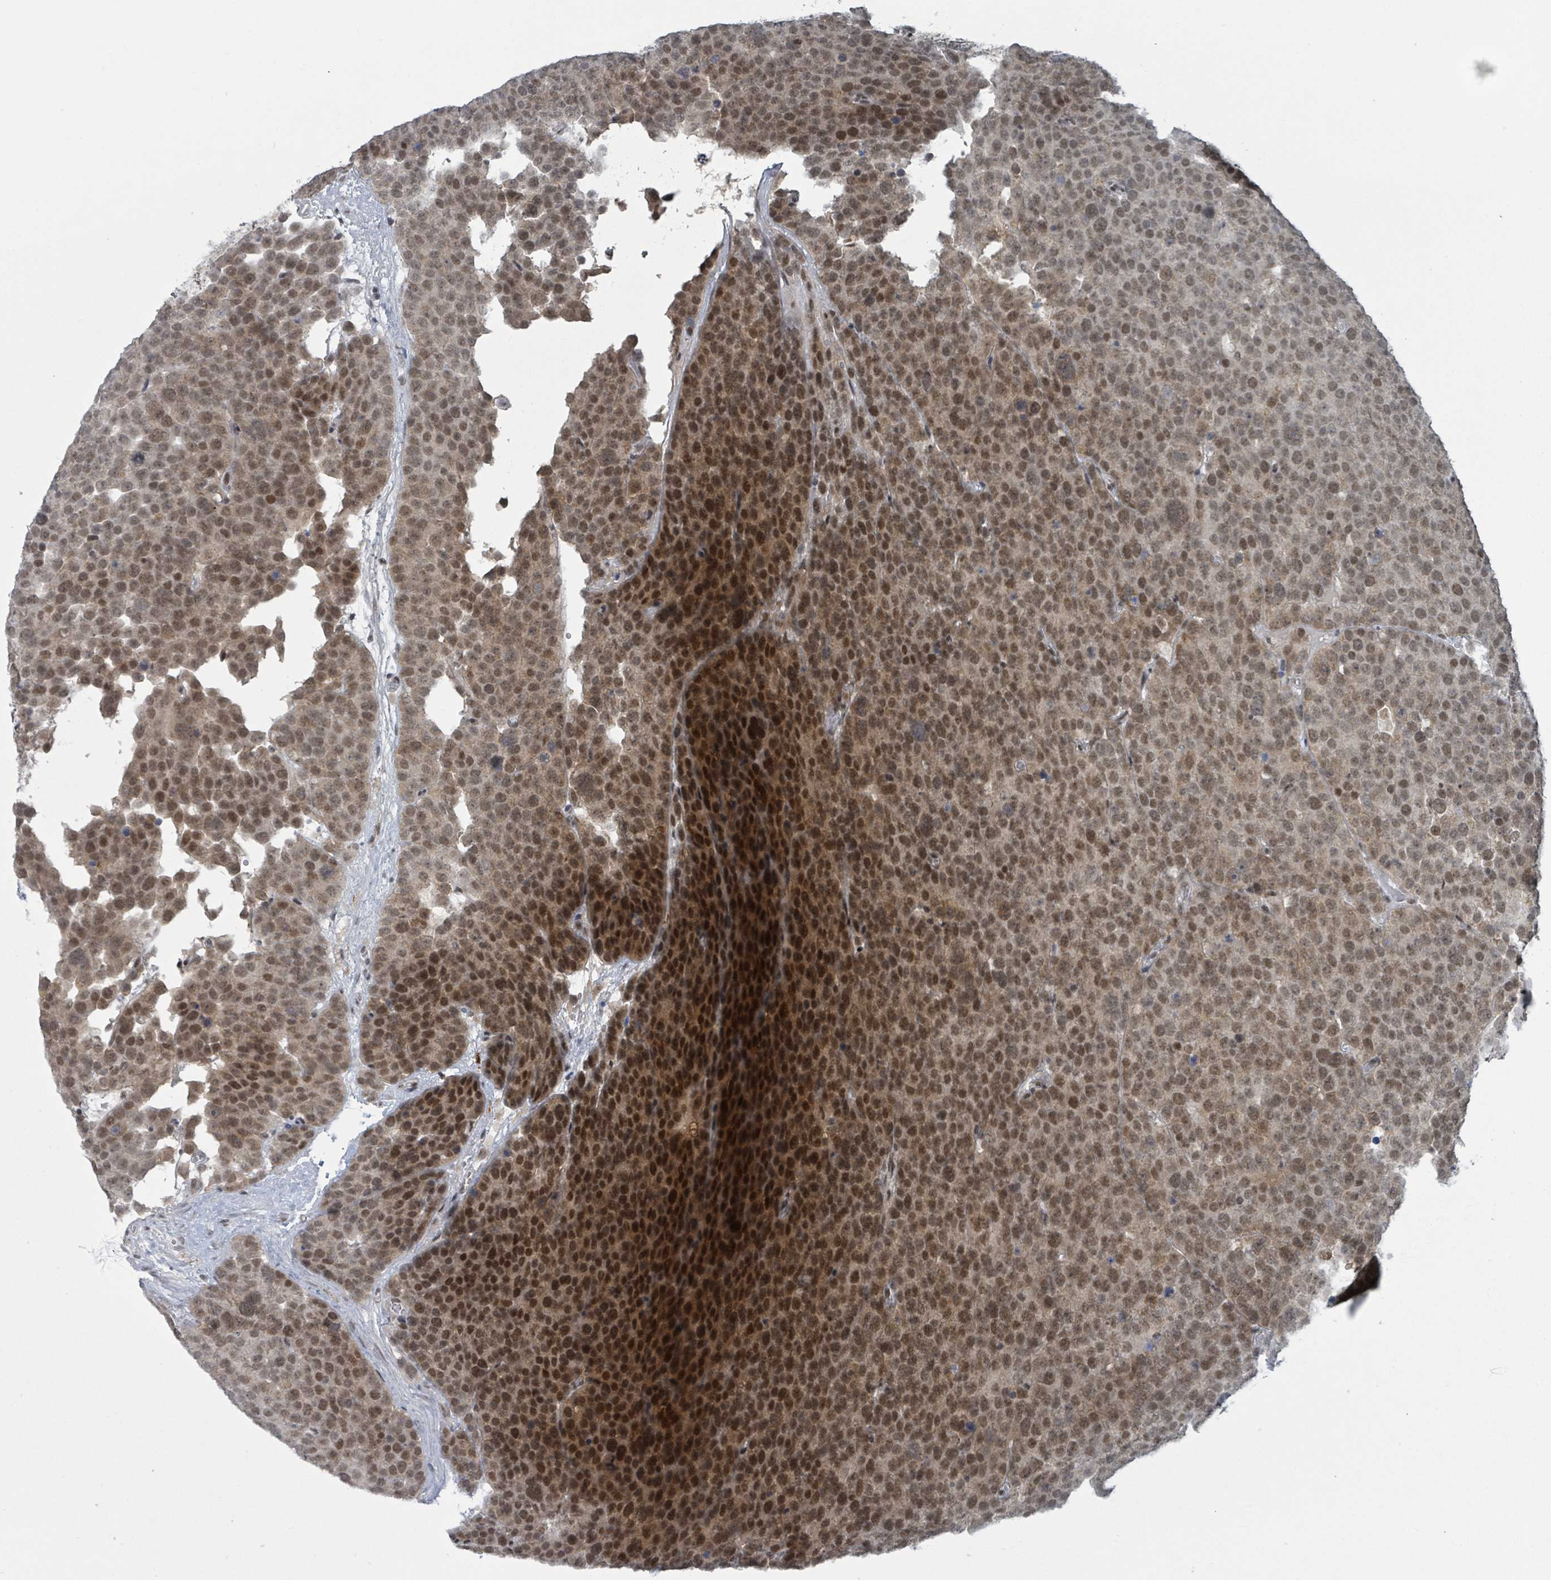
{"staining": {"intensity": "strong", "quantity": "25%-75%", "location": "nuclear"}, "tissue": "testis cancer", "cell_type": "Tumor cells", "image_type": "cancer", "snomed": [{"axis": "morphology", "description": "Seminoma, NOS"}, {"axis": "topography", "description": "Testis"}], "caption": "Testis cancer stained with immunohistochemistry exhibits strong nuclear positivity in approximately 25%-75% of tumor cells.", "gene": "BANP", "patient": {"sex": "male", "age": 71}}